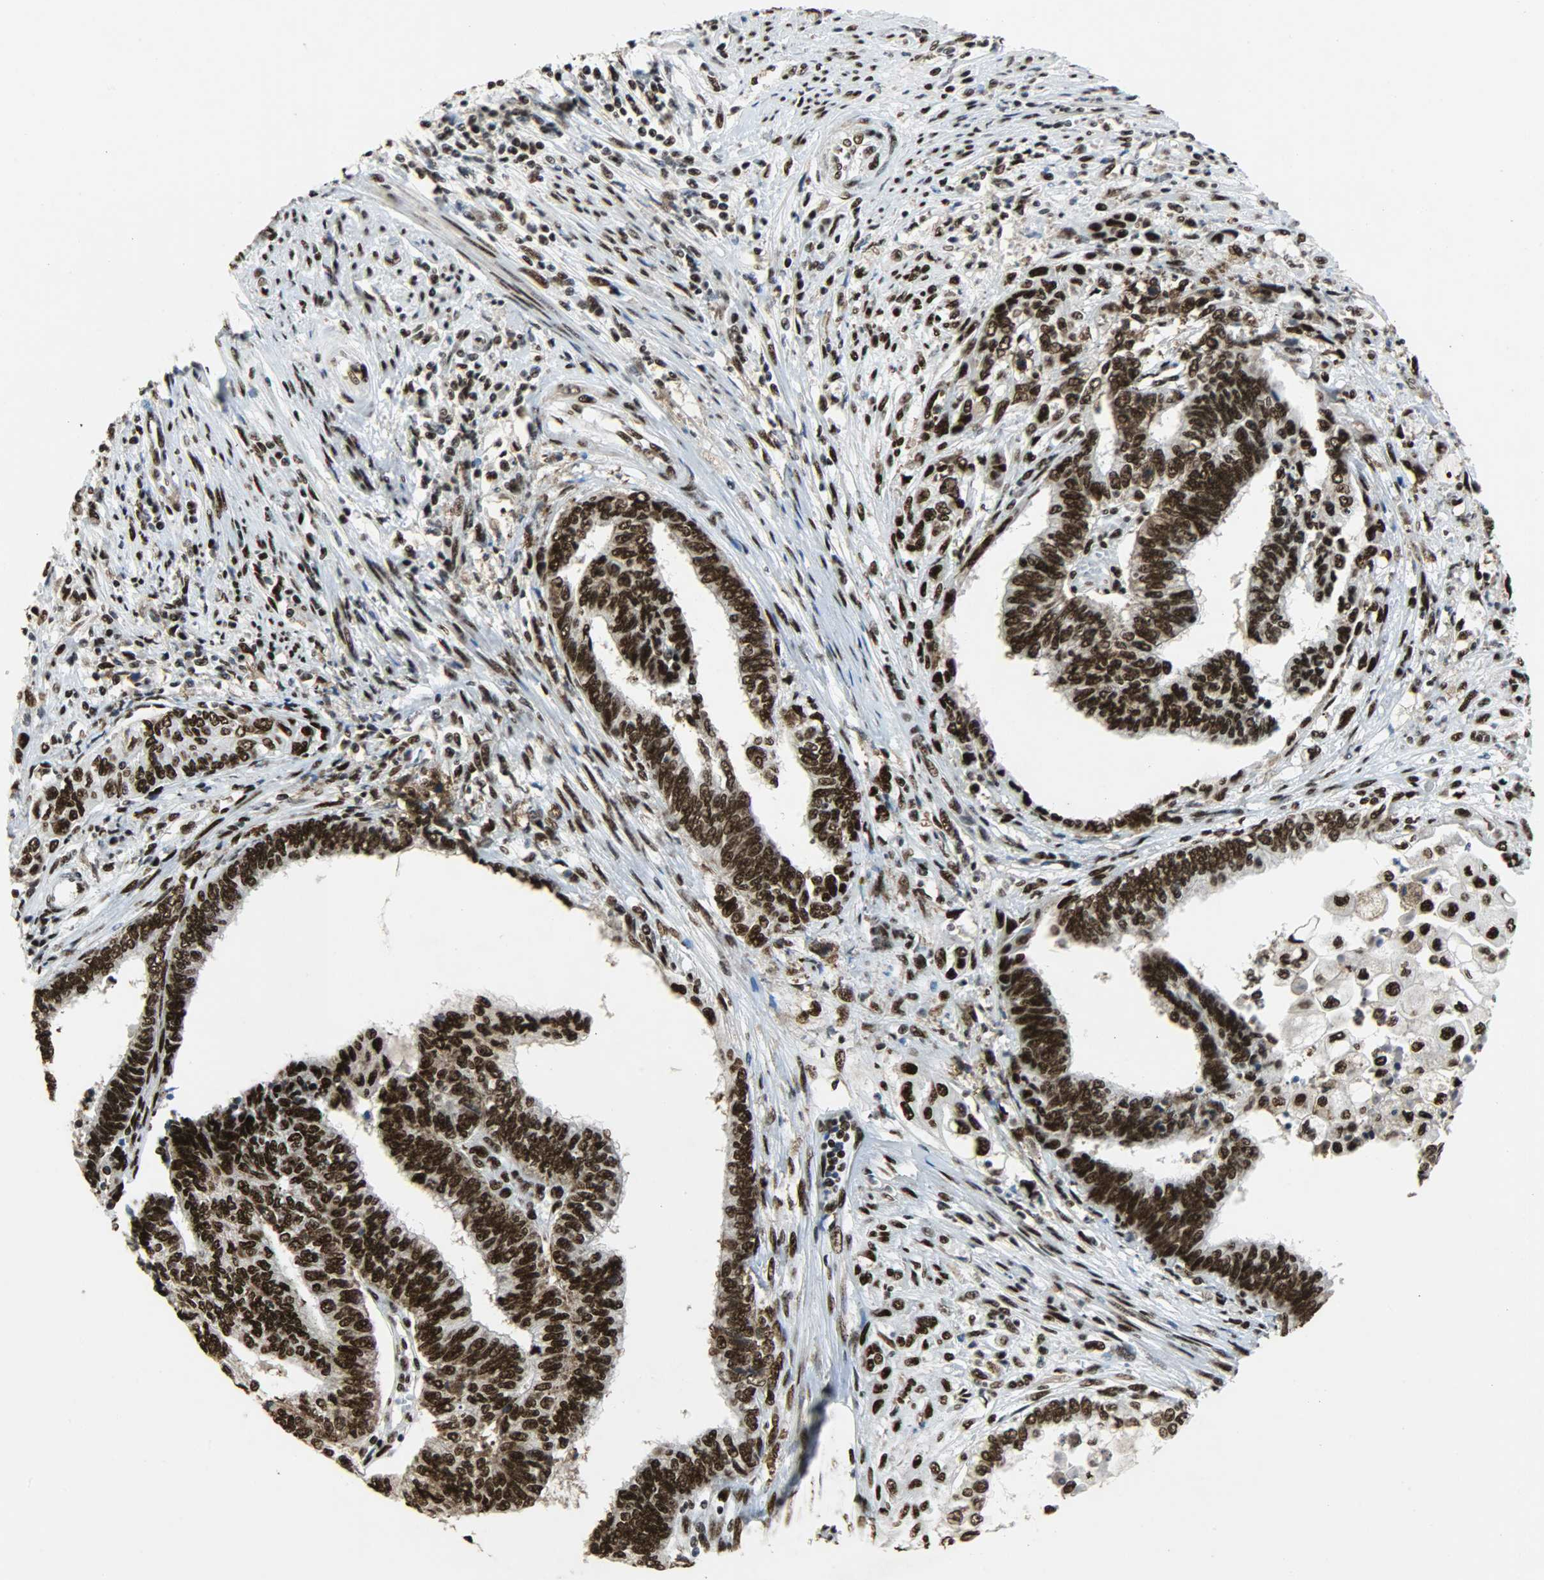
{"staining": {"intensity": "strong", "quantity": ">75%", "location": "nuclear"}, "tissue": "endometrial cancer", "cell_type": "Tumor cells", "image_type": "cancer", "snomed": [{"axis": "morphology", "description": "Adenocarcinoma, NOS"}, {"axis": "topography", "description": "Uterus"}, {"axis": "topography", "description": "Endometrium"}], "caption": "A photomicrograph of endometrial adenocarcinoma stained for a protein demonstrates strong nuclear brown staining in tumor cells.", "gene": "SSB", "patient": {"sex": "female", "age": 70}}